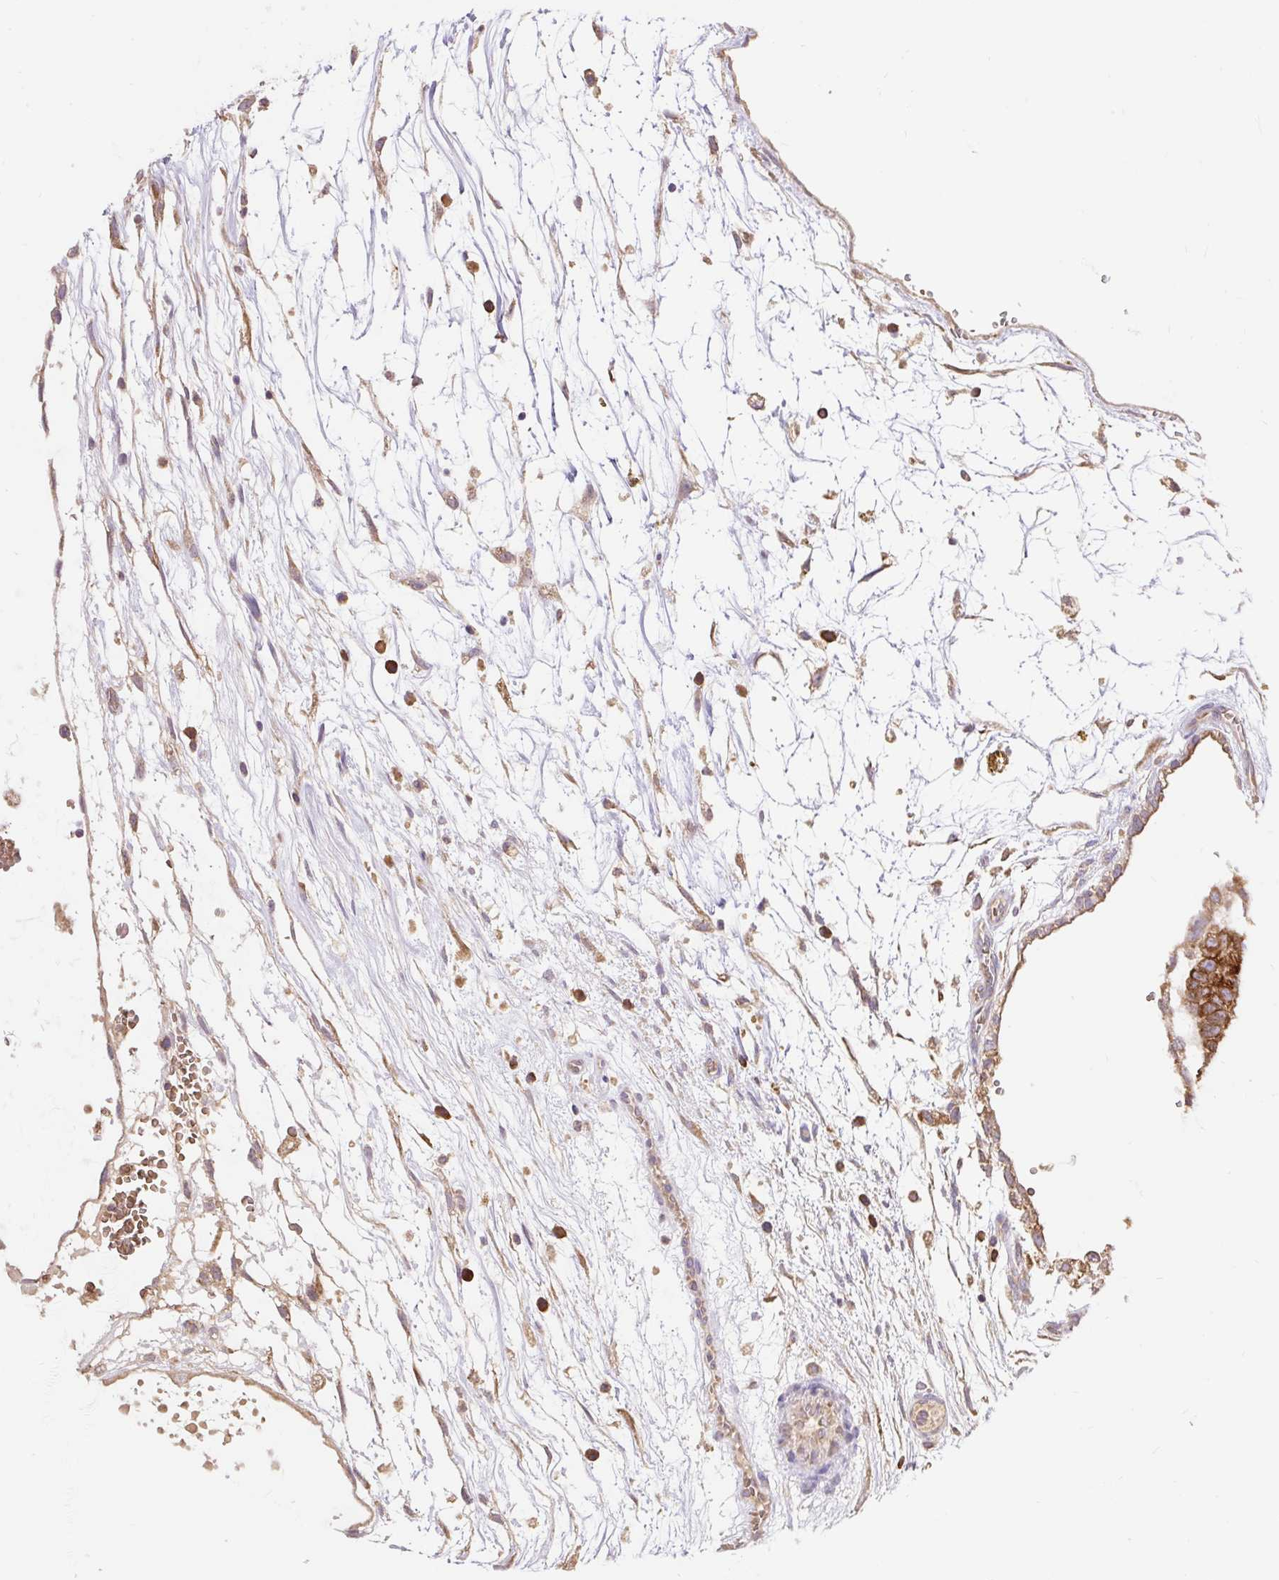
{"staining": {"intensity": "strong", "quantity": "25%-75%", "location": "cytoplasmic/membranous"}, "tissue": "testis cancer", "cell_type": "Tumor cells", "image_type": "cancer", "snomed": [{"axis": "morphology", "description": "Carcinoma, Embryonal, NOS"}, {"axis": "topography", "description": "Testis"}], "caption": "A photomicrograph showing strong cytoplasmic/membranous positivity in about 25%-75% of tumor cells in embryonal carcinoma (testis), as visualized by brown immunohistochemical staining.", "gene": "SEC63", "patient": {"sex": "male", "age": 32}}